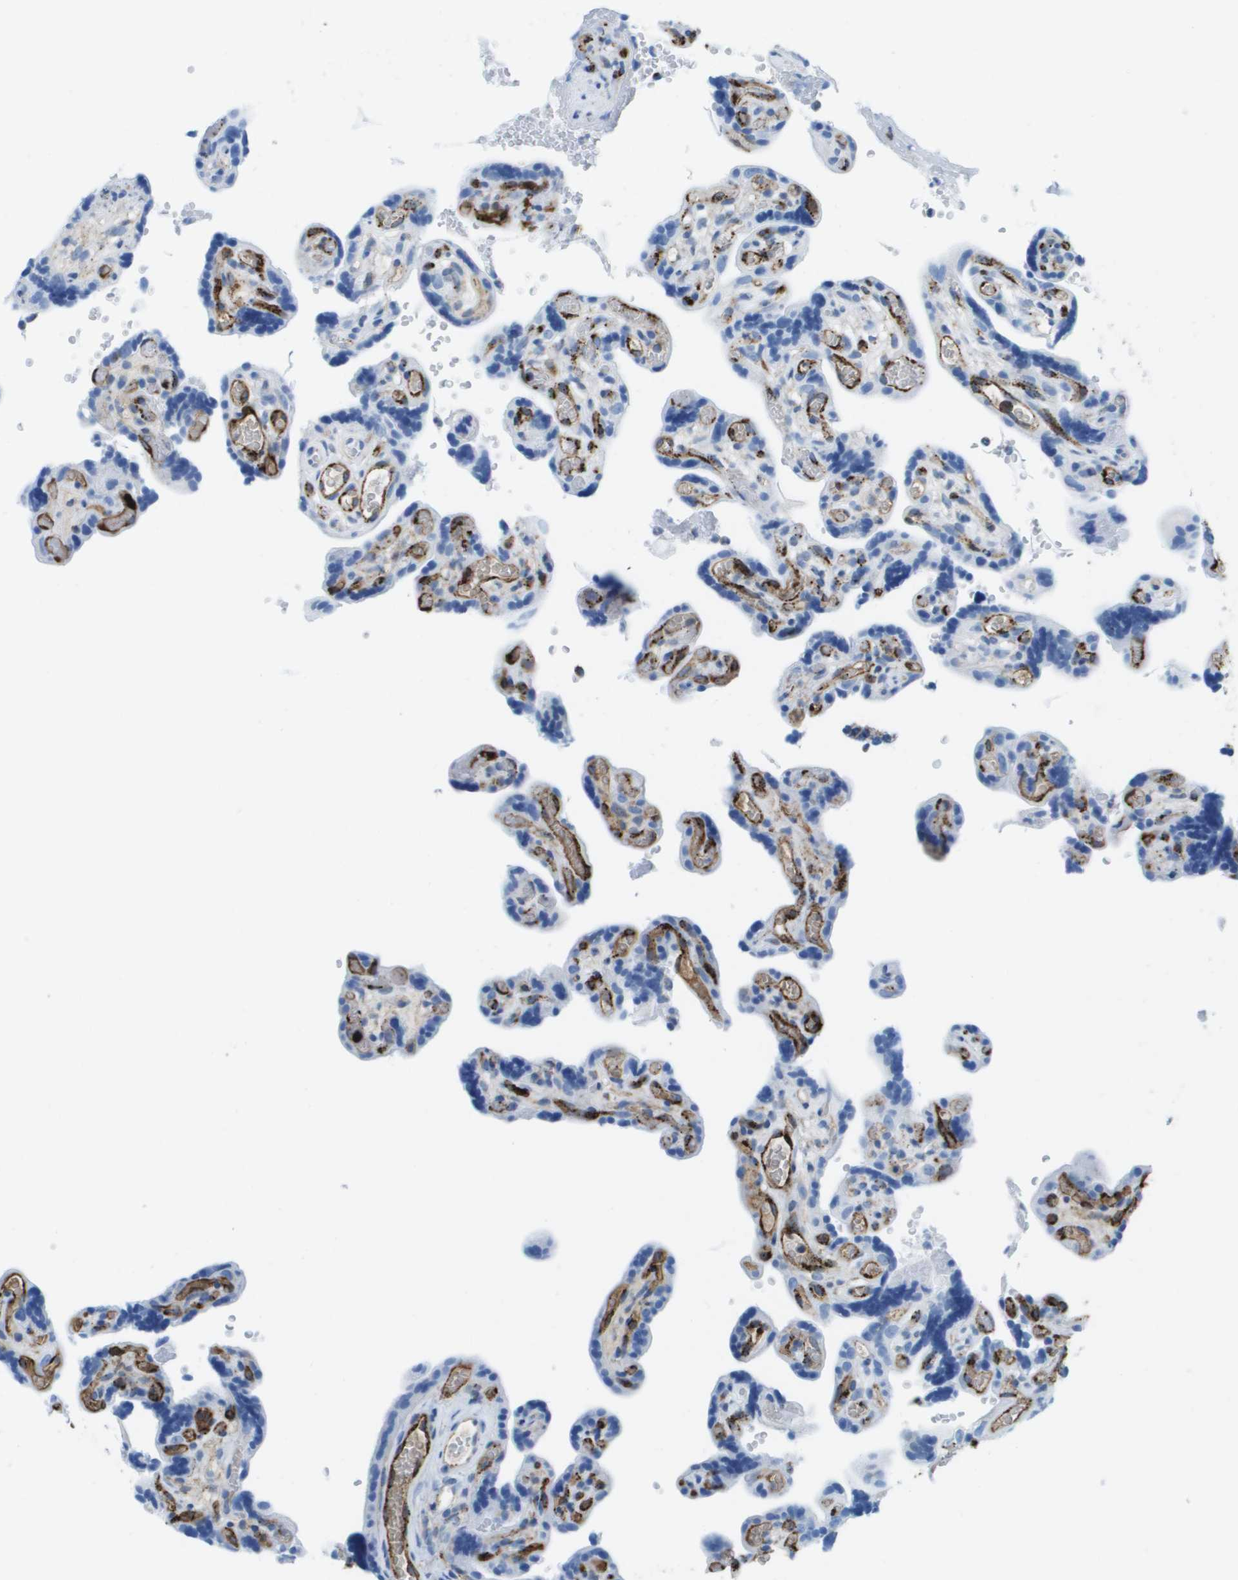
{"staining": {"intensity": "moderate", "quantity": "<25%", "location": "cytoplasmic/membranous"}, "tissue": "placenta", "cell_type": "Decidual cells", "image_type": "normal", "snomed": [{"axis": "morphology", "description": "Normal tissue, NOS"}, {"axis": "topography", "description": "Placenta"}], "caption": "DAB (3,3'-diaminobenzidine) immunohistochemical staining of normal human placenta shows moderate cytoplasmic/membranous protein expression in about <25% of decidual cells.", "gene": "PRCP", "patient": {"sex": "female", "age": 30}}